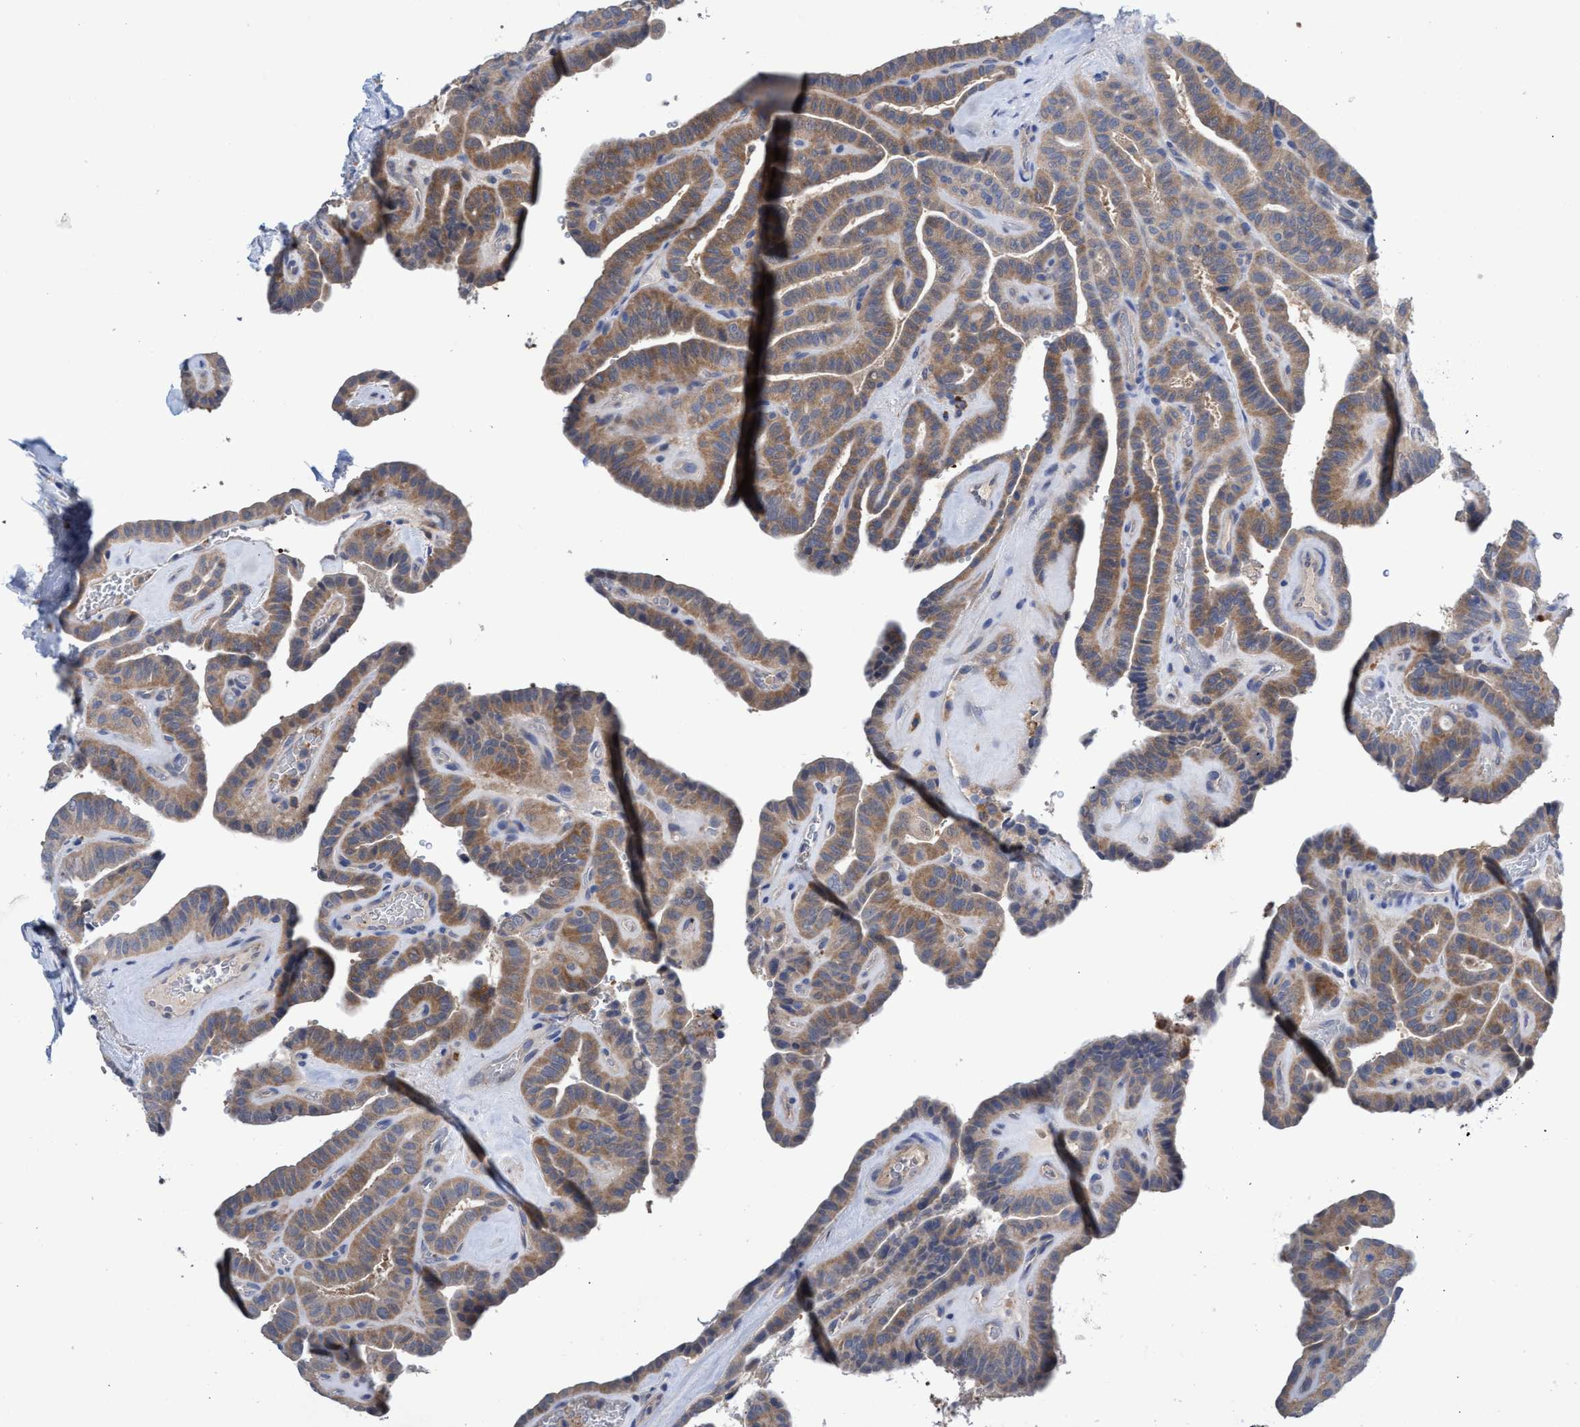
{"staining": {"intensity": "moderate", "quantity": ">75%", "location": "cytoplasmic/membranous"}, "tissue": "thyroid cancer", "cell_type": "Tumor cells", "image_type": "cancer", "snomed": [{"axis": "morphology", "description": "Papillary adenocarcinoma, NOS"}, {"axis": "topography", "description": "Thyroid gland"}], "caption": "Moderate cytoplasmic/membranous protein staining is present in approximately >75% of tumor cells in thyroid cancer.", "gene": "SVEP1", "patient": {"sex": "male", "age": 77}}